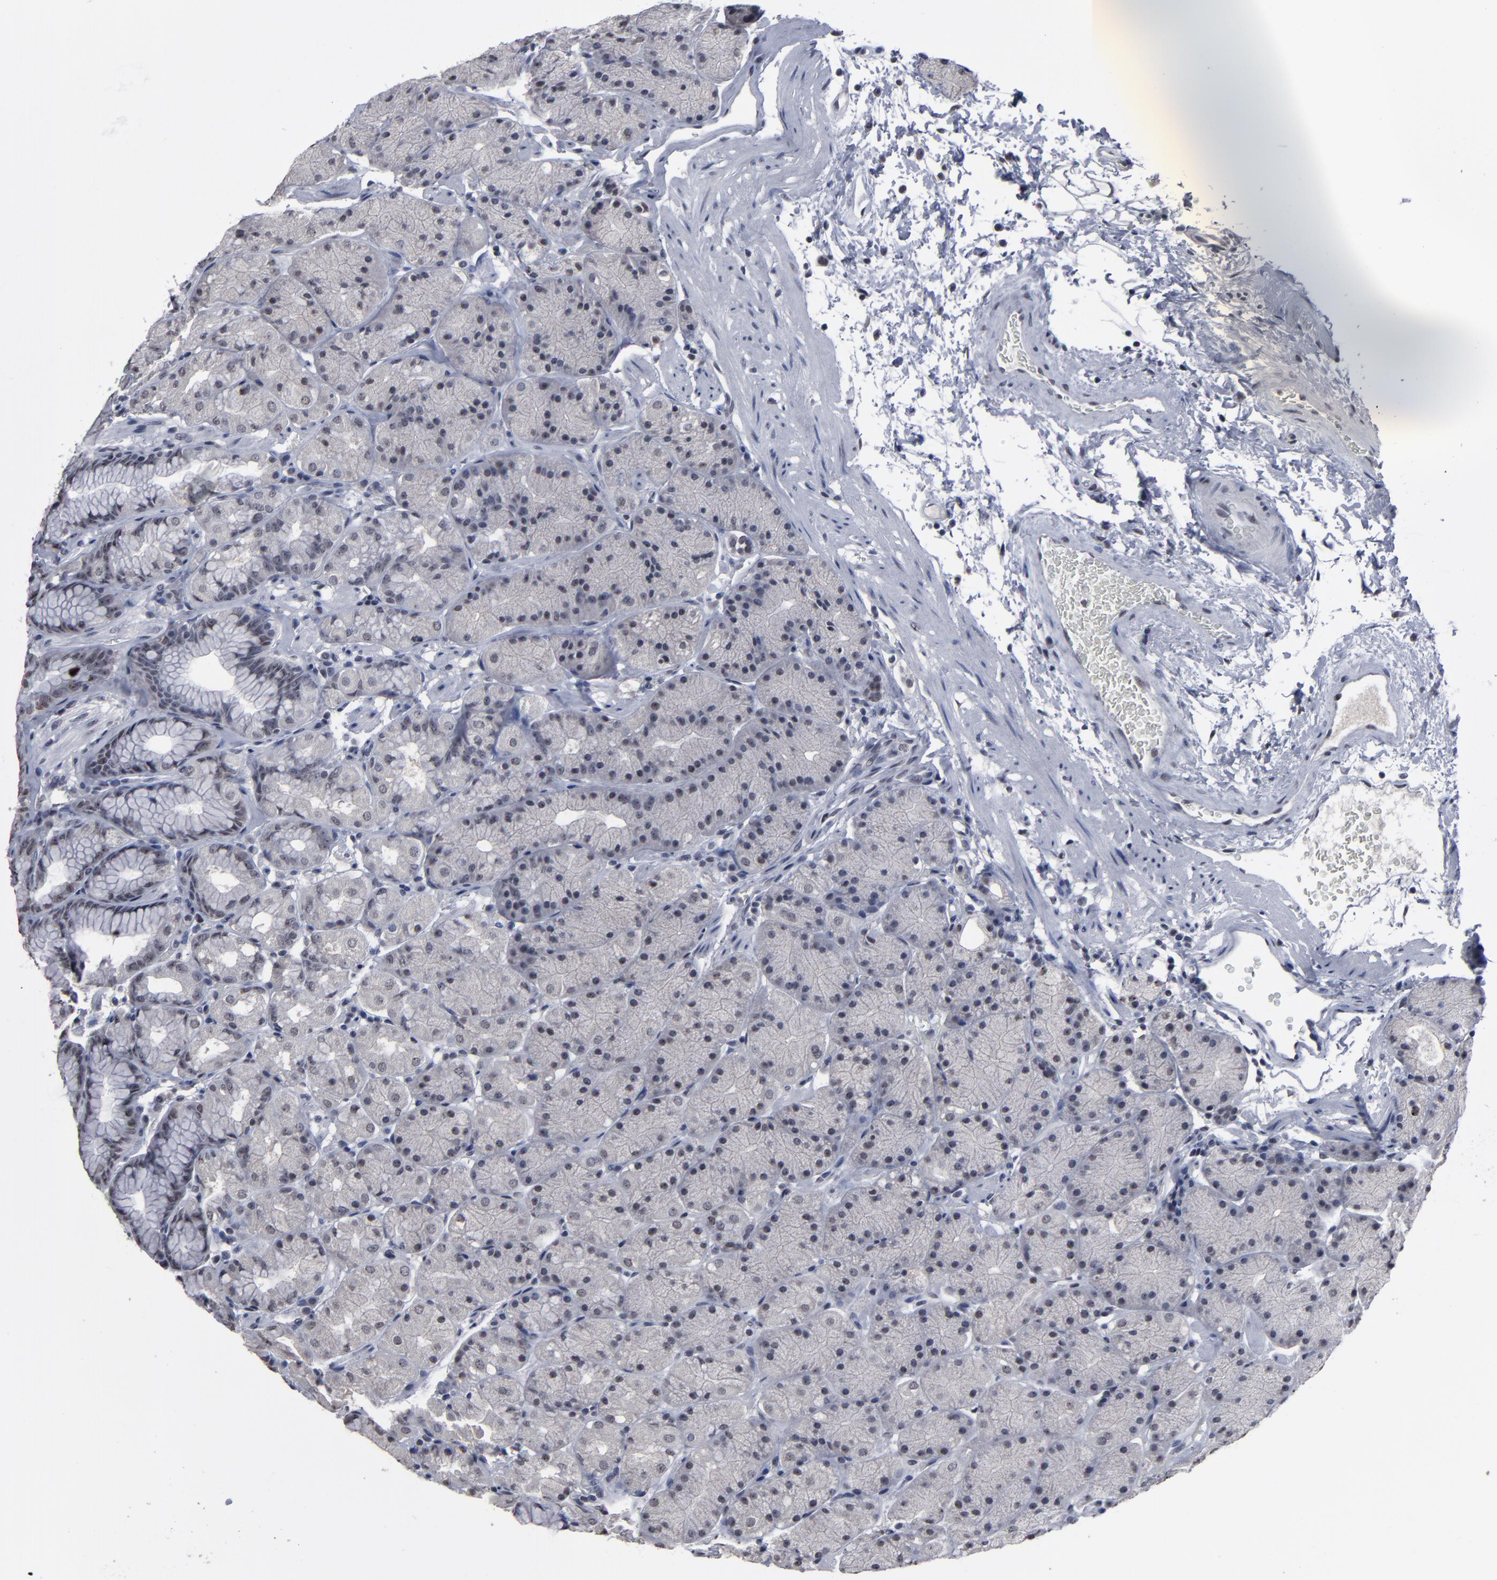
{"staining": {"intensity": "moderate", "quantity": "<25%", "location": "cytoplasmic/membranous"}, "tissue": "stomach", "cell_type": "Glandular cells", "image_type": "normal", "snomed": [{"axis": "morphology", "description": "Normal tissue, NOS"}, {"axis": "topography", "description": "Stomach, upper"}, {"axis": "topography", "description": "Stomach"}], "caption": "Brown immunohistochemical staining in normal human stomach exhibits moderate cytoplasmic/membranous expression in approximately <25% of glandular cells.", "gene": "SSRP1", "patient": {"sex": "male", "age": 76}}